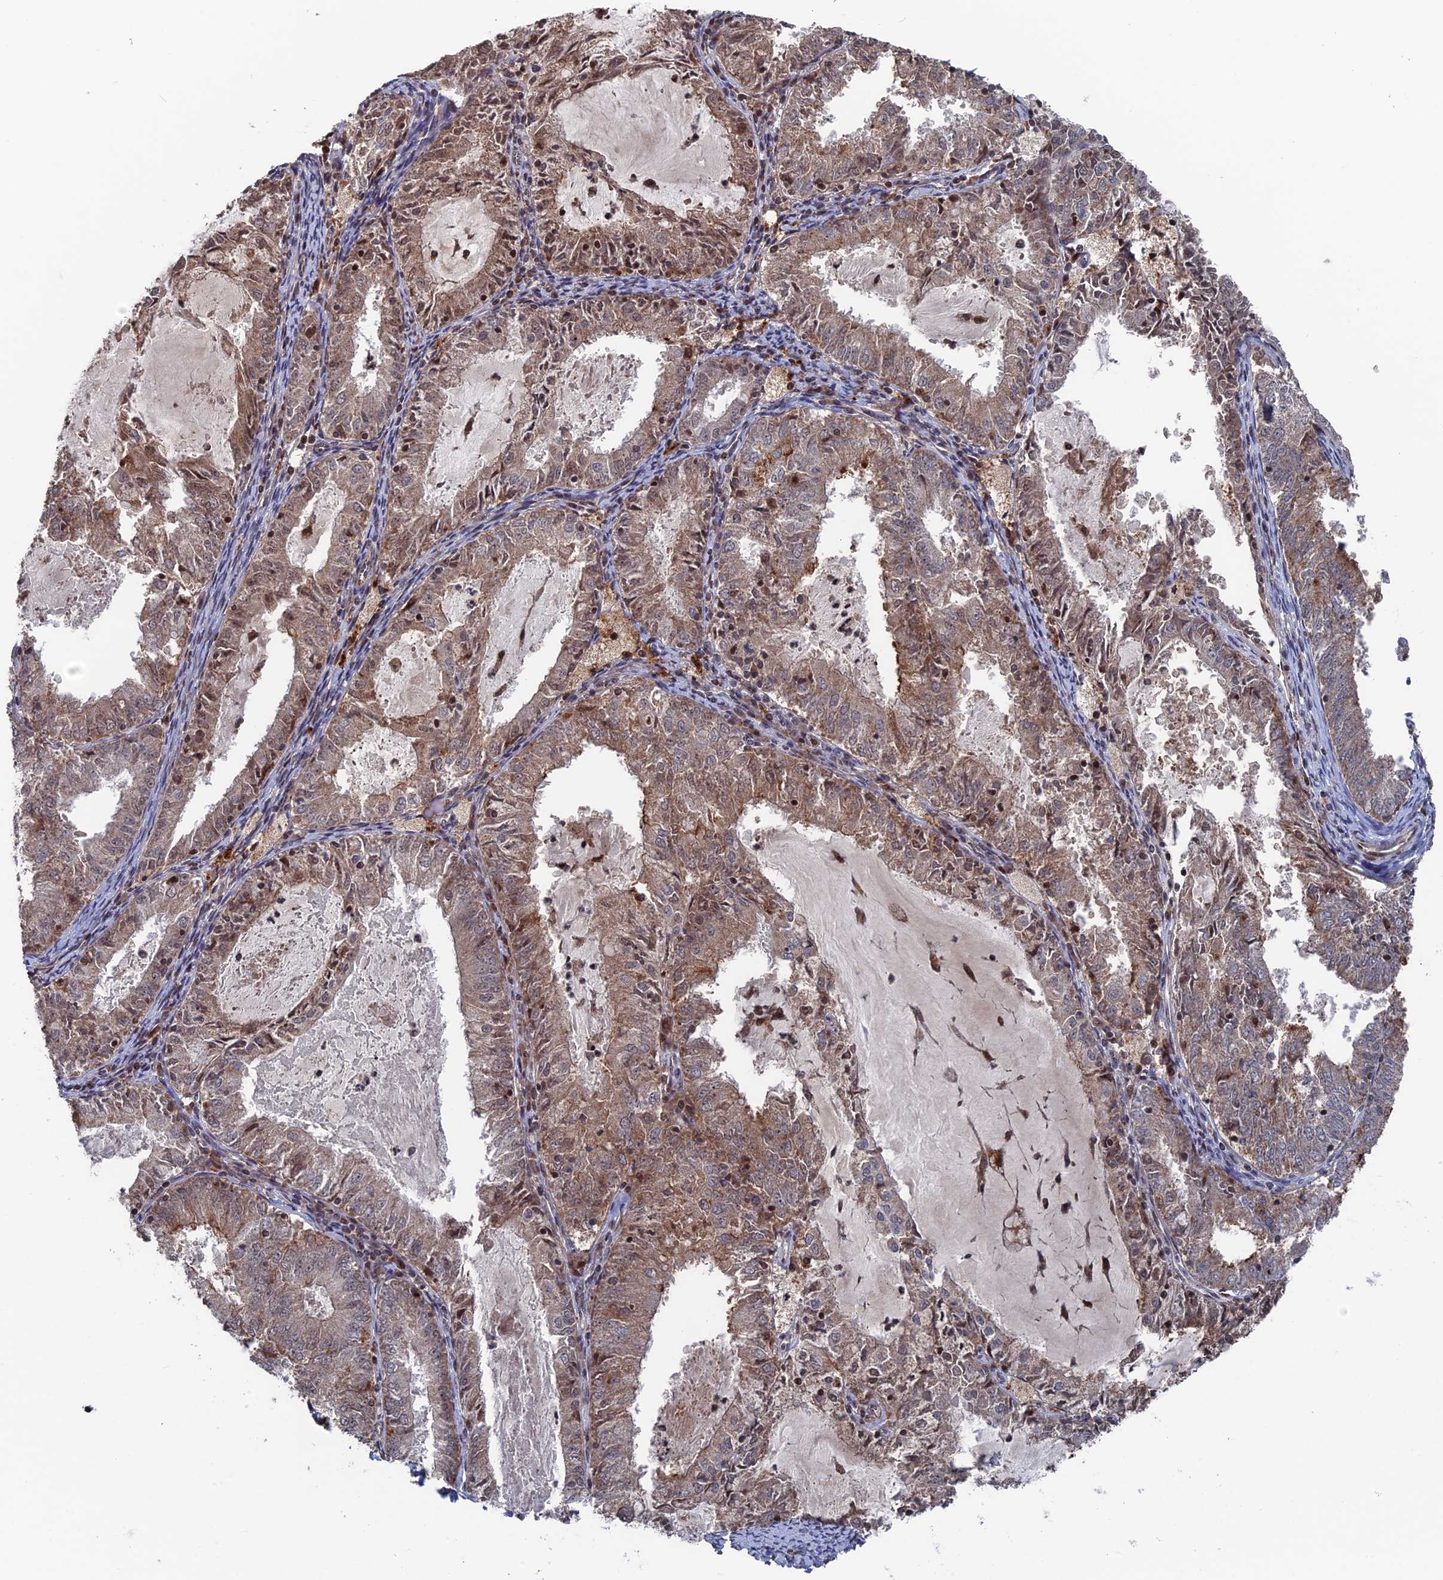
{"staining": {"intensity": "weak", "quantity": ">75%", "location": "cytoplasmic/membranous"}, "tissue": "endometrial cancer", "cell_type": "Tumor cells", "image_type": "cancer", "snomed": [{"axis": "morphology", "description": "Adenocarcinoma, NOS"}, {"axis": "topography", "description": "Endometrium"}], "caption": "High-power microscopy captured an IHC histopathology image of endometrial cancer, revealing weak cytoplasmic/membranous expression in approximately >75% of tumor cells.", "gene": "PLA2G15", "patient": {"sex": "female", "age": 57}}